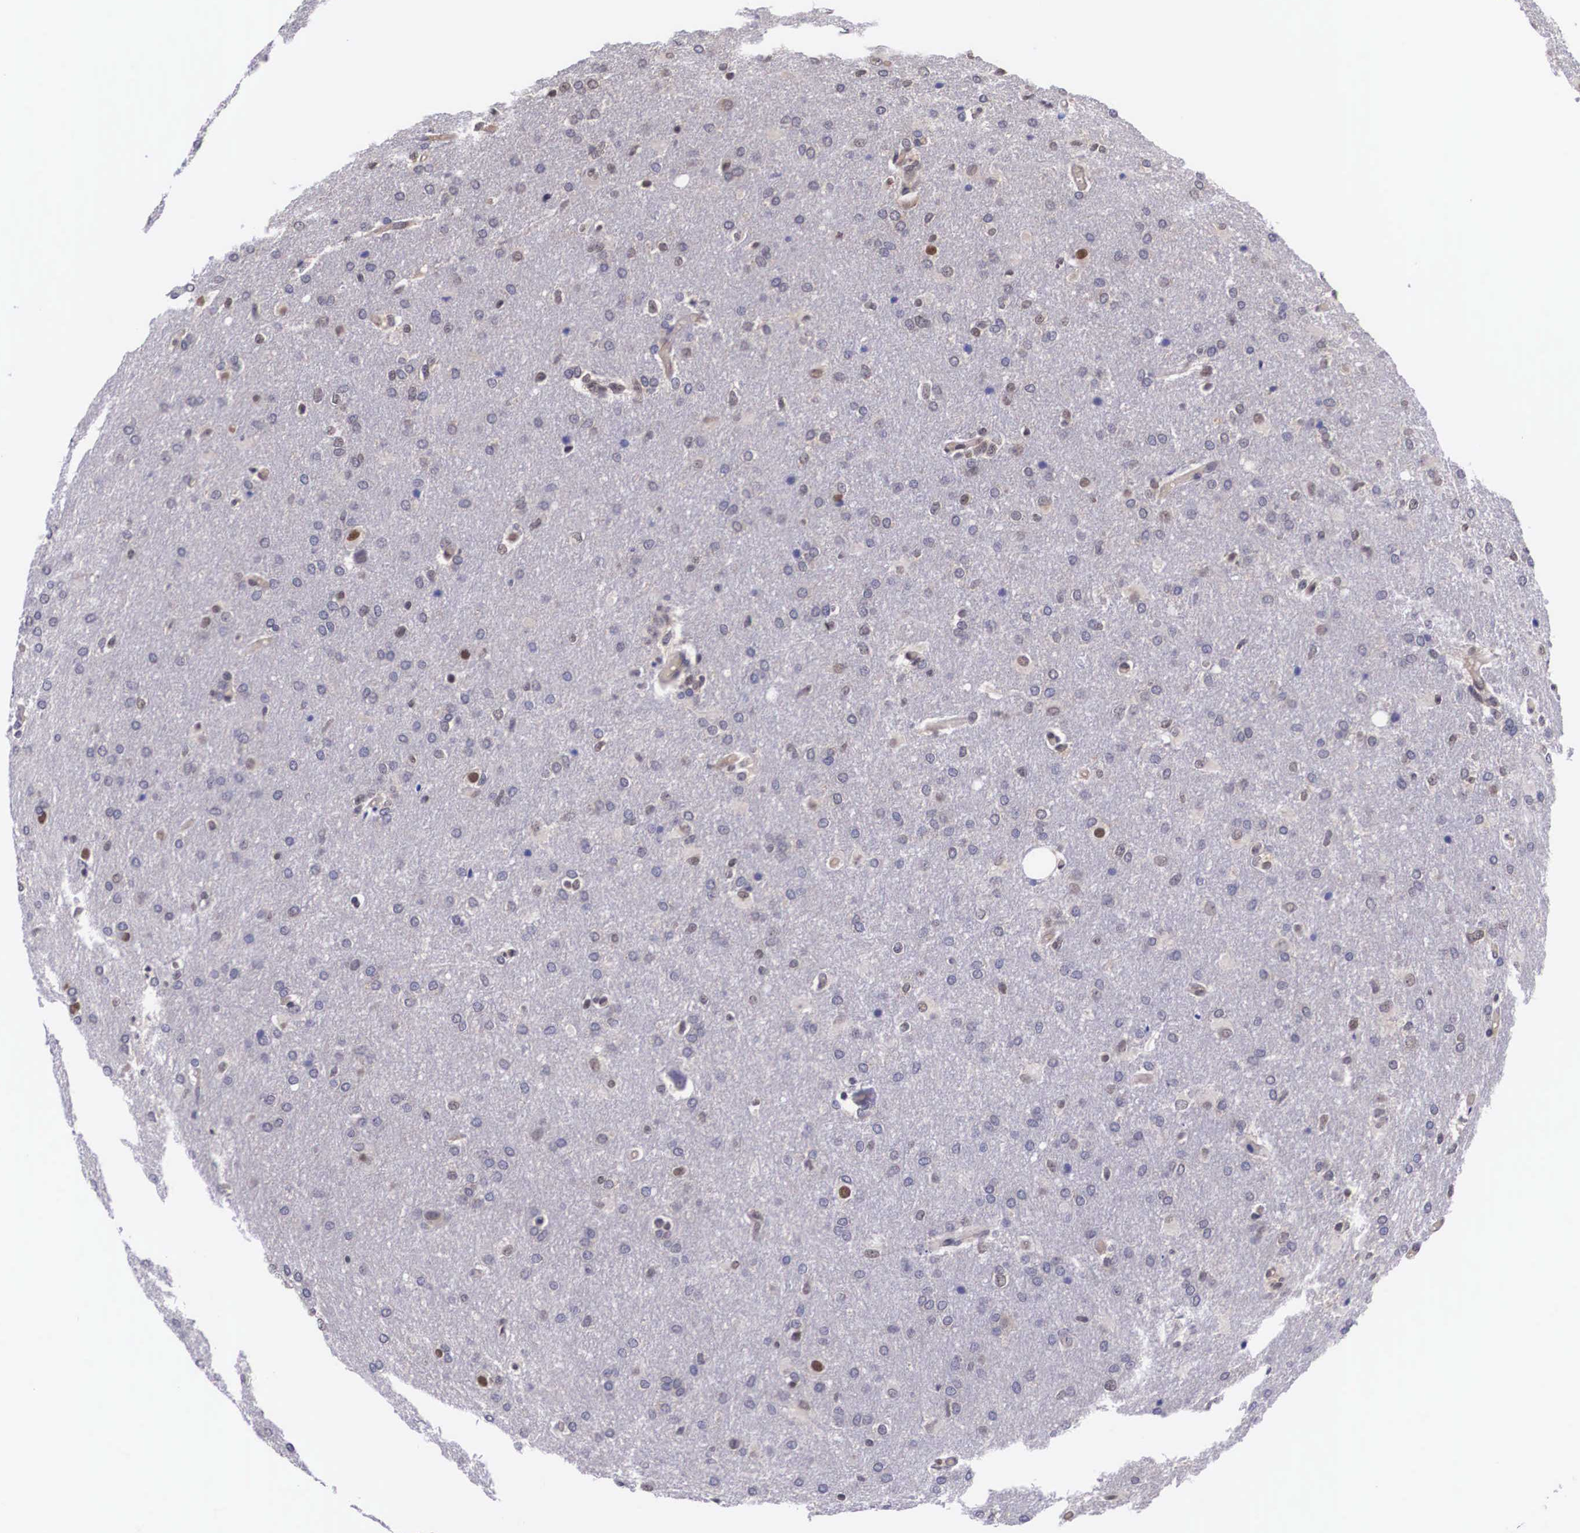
{"staining": {"intensity": "weak", "quantity": "<25%", "location": "cytoplasmic/membranous"}, "tissue": "glioma", "cell_type": "Tumor cells", "image_type": "cancer", "snomed": [{"axis": "morphology", "description": "Glioma, malignant, High grade"}, {"axis": "topography", "description": "Brain"}], "caption": "The immunohistochemistry image has no significant expression in tumor cells of malignant glioma (high-grade) tissue.", "gene": "OTX2", "patient": {"sex": "male", "age": 68}}